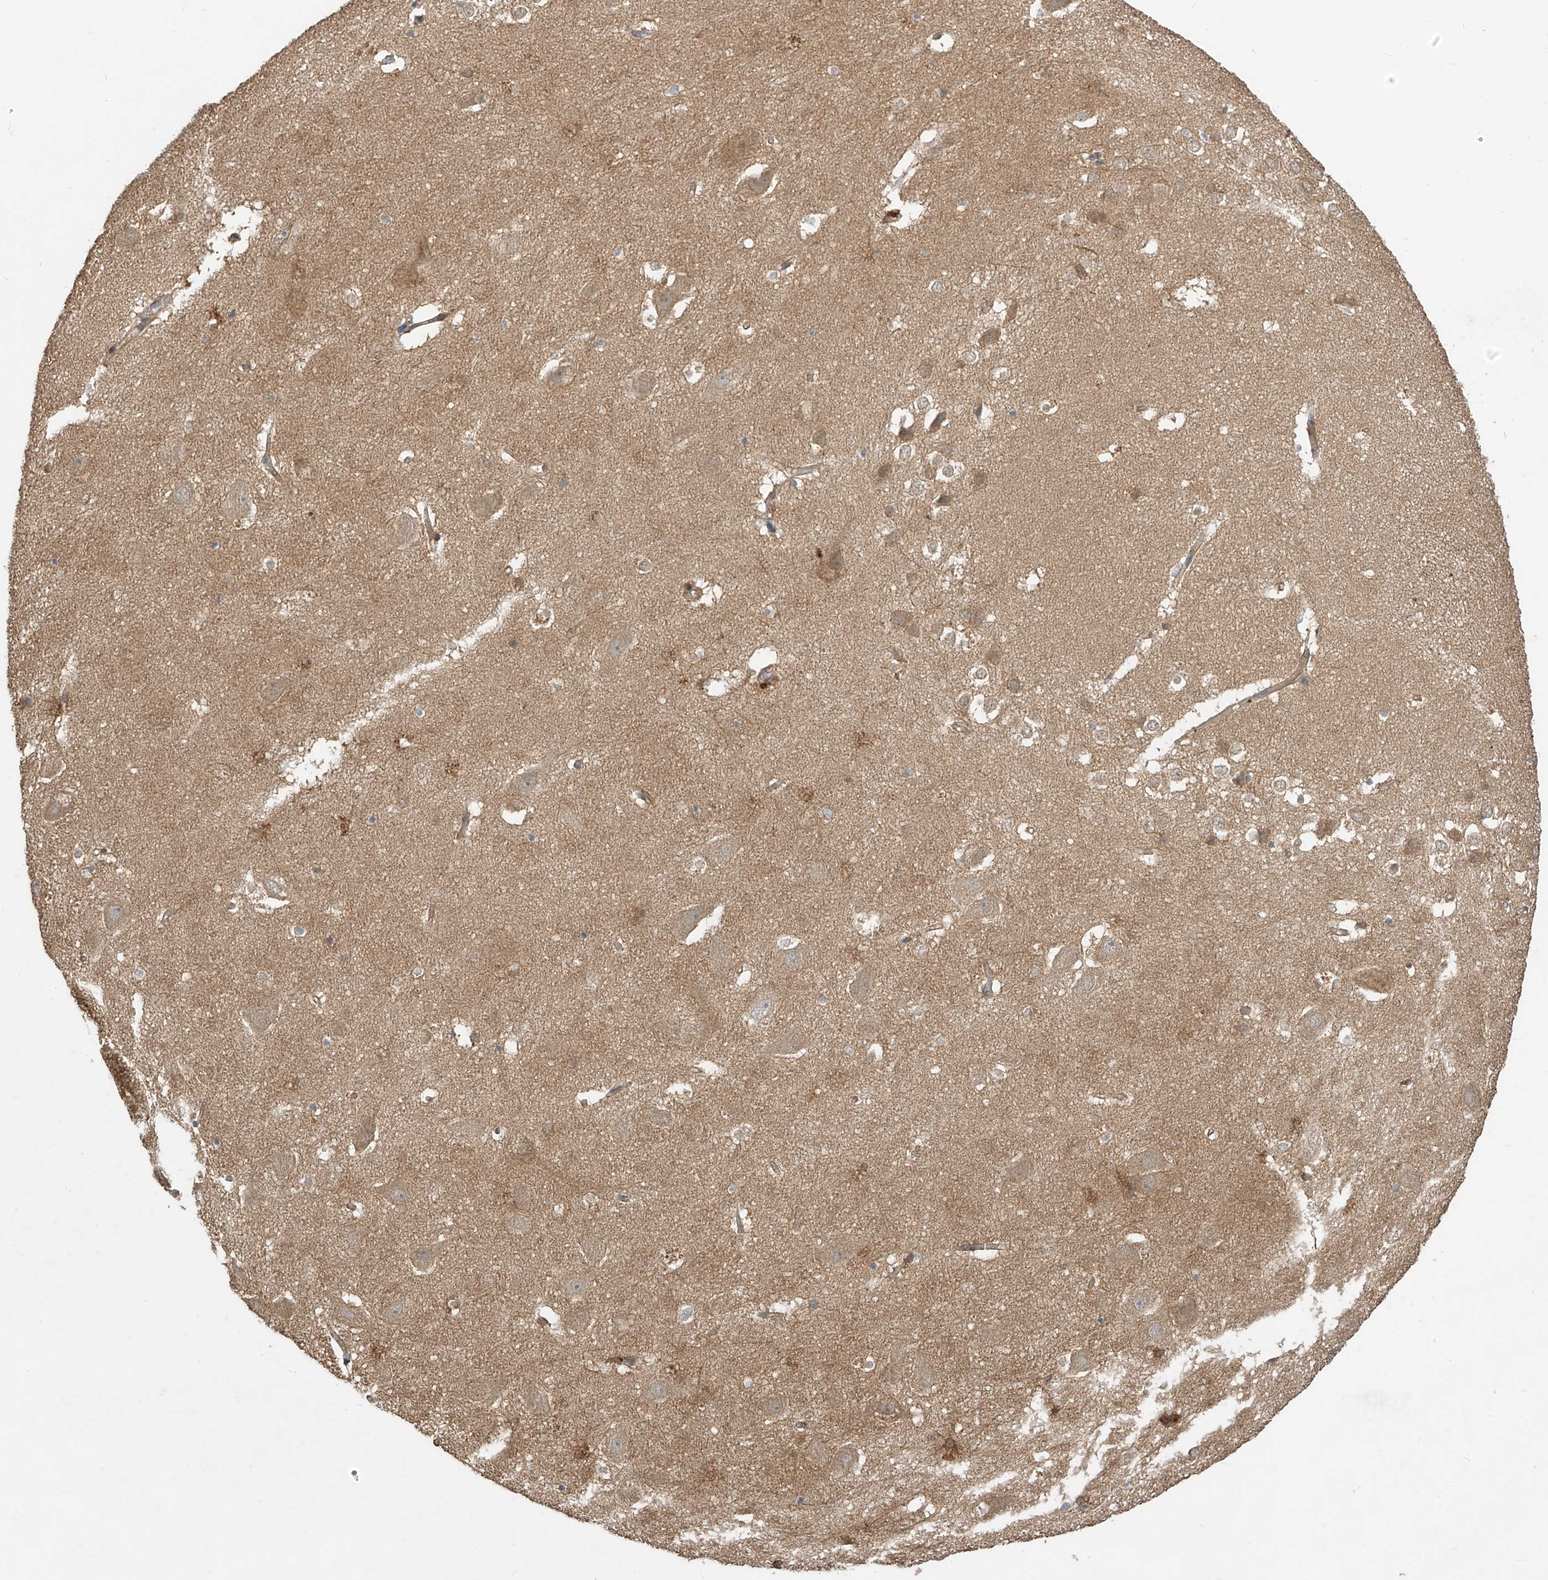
{"staining": {"intensity": "negative", "quantity": "none", "location": "none"}, "tissue": "hippocampus", "cell_type": "Glial cells", "image_type": "normal", "snomed": [{"axis": "morphology", "description": "Normal tissue, NOS"}, {"axis": "topography", "description": "Hippocampus"}], "caption": "Immunohistochemistry (IHC) image of benign hippocampus: hippocampus stained with DAB (3,3'-diaminobenzidine) demonstrates no significant protein expression in glial cells. Brightfield microscopy of IHC stained with DAB (brown) and hematoxylin (blue), captured at high magnification.", "gene": "CACNA2D4", "patient": {"sex": "female", "age": 52}}